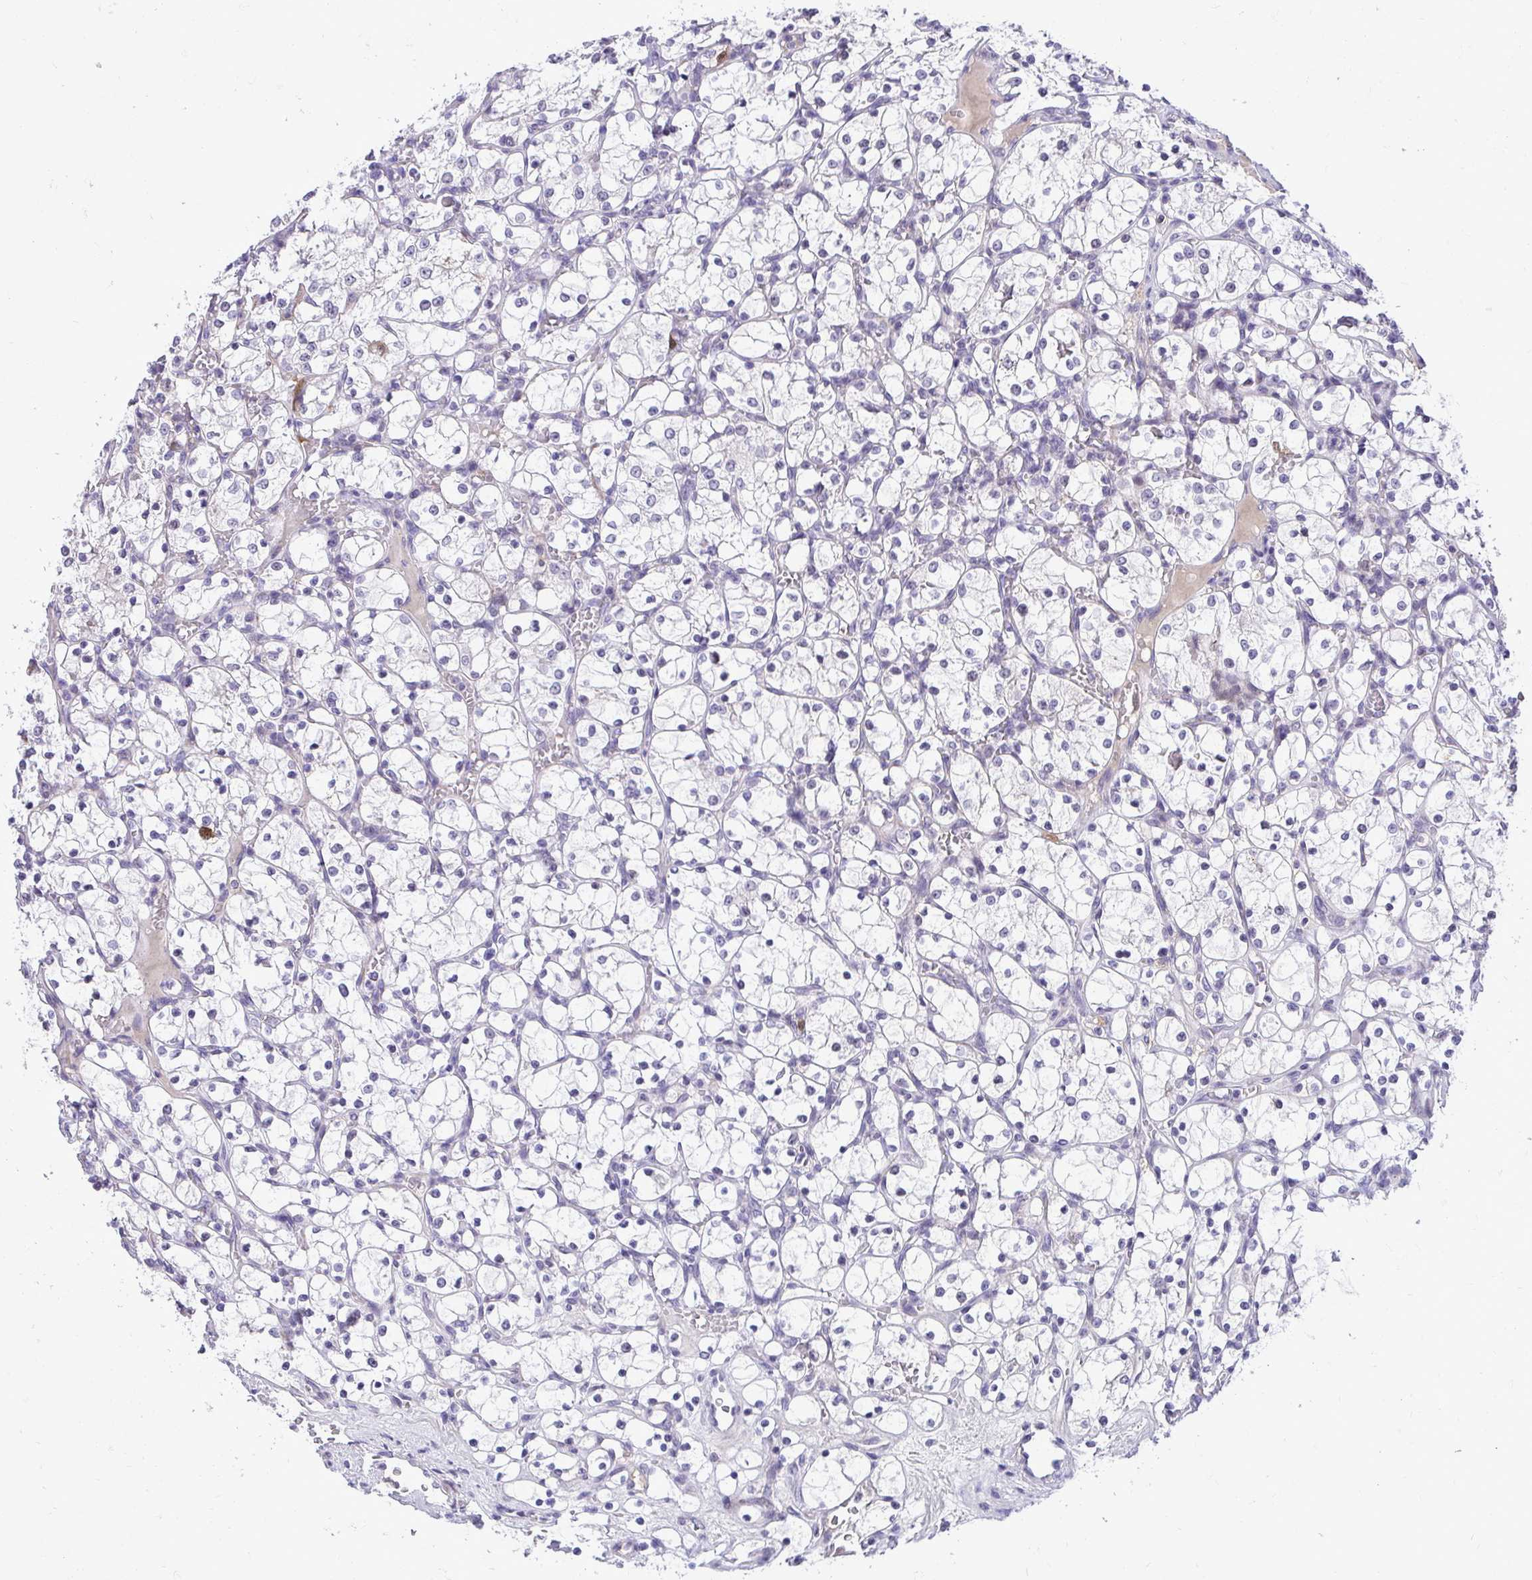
{"staining": {"intensity": "negative", "quantity": "none", "location": "none"}, "tissue": "renal cancer", "cell_type": "Tumor cells", "image_type": "cancer", "snomed": [{"axis": "morphology", "description": "Adenocarcinoma, NOS"}, {"axis": "topography", "description": "Kidney"}], "caption": "This is an IHC micrograph of human renal cancer. There is no expression in tumor cells.", "gene": "CDC20", "patient": {"sex": "female", "age": 69}}